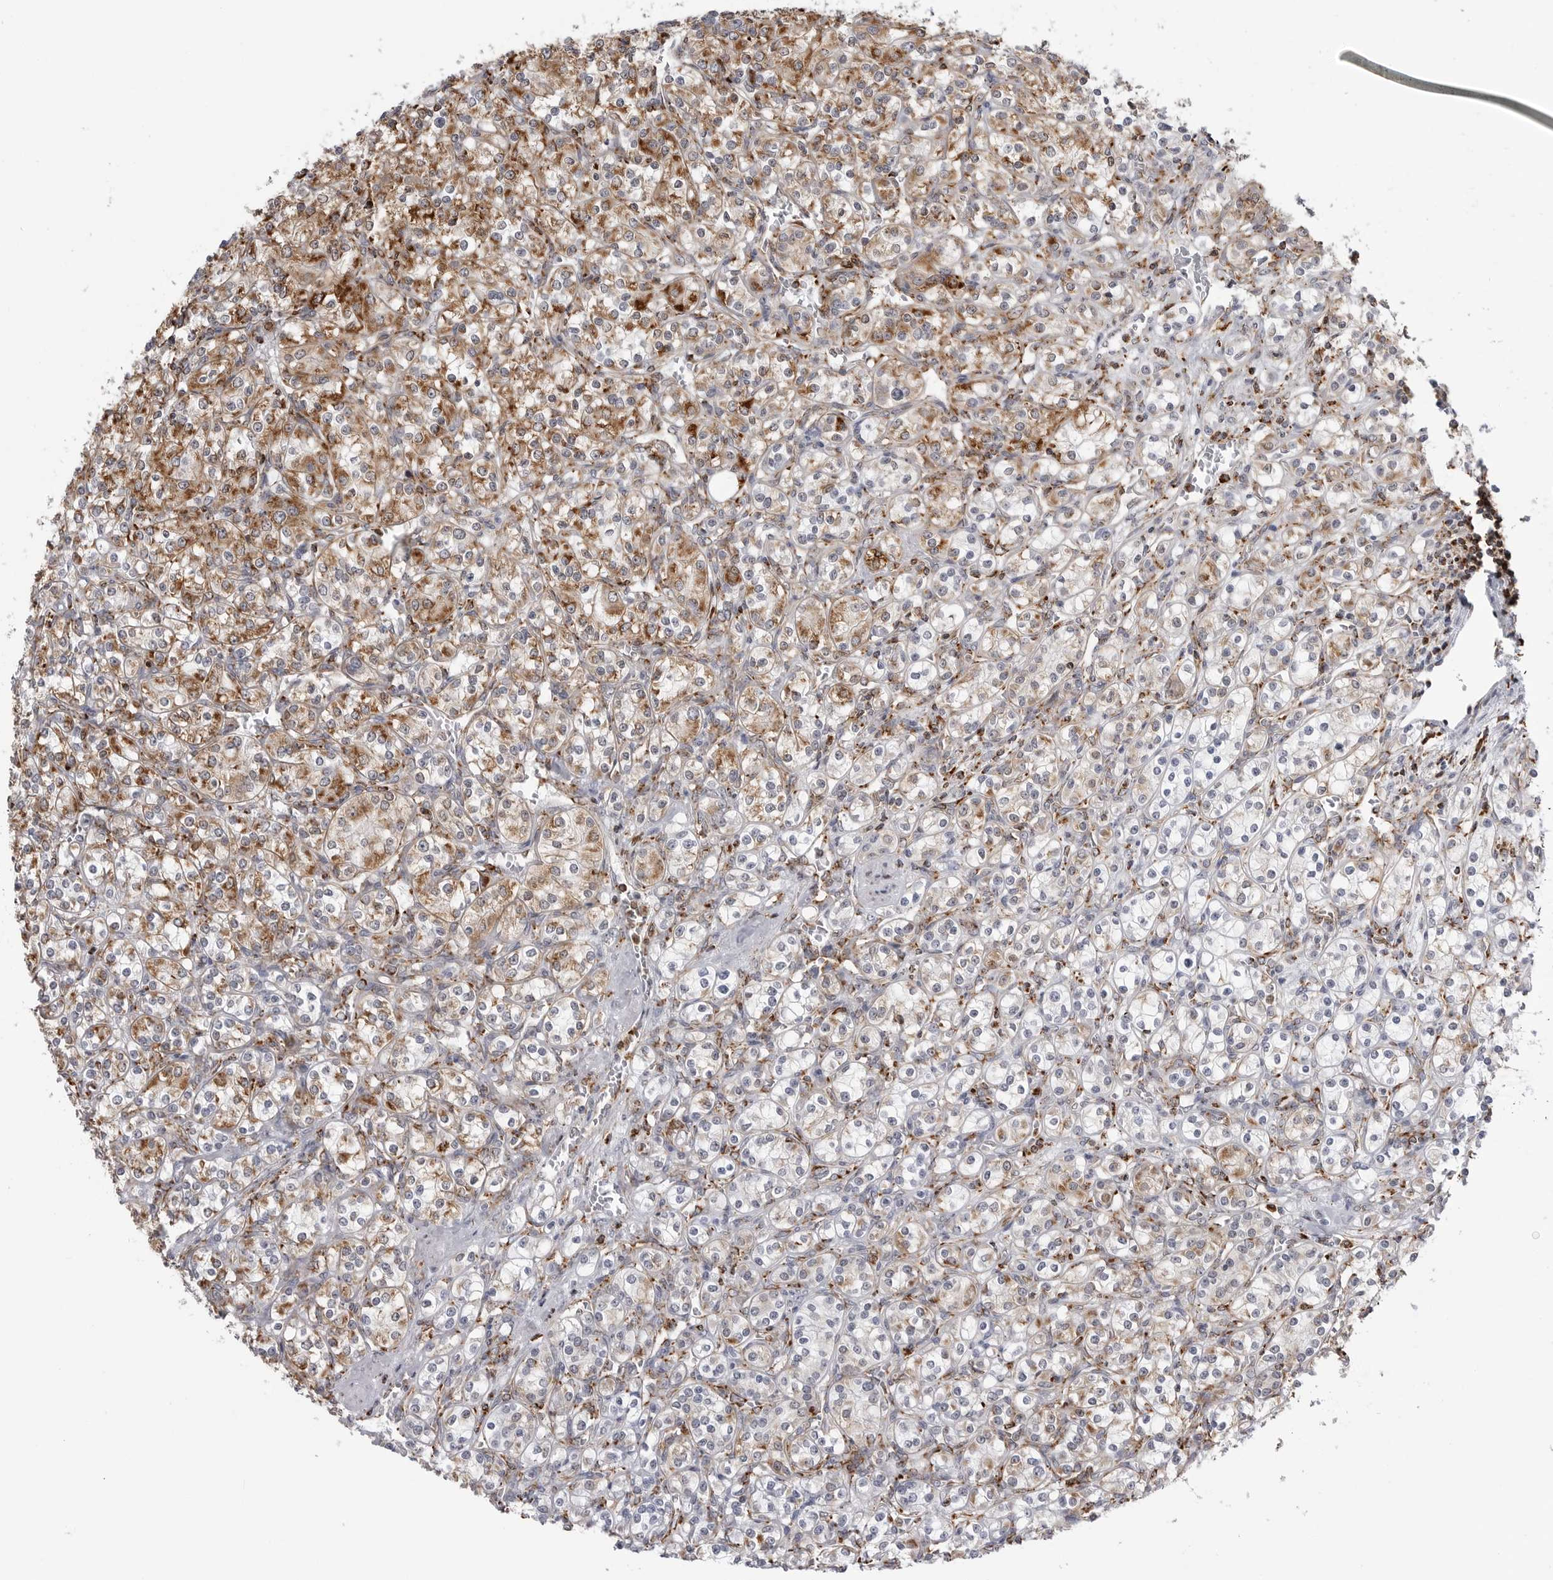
{"staining": {"intensity": "moderate", "quantity": ">75%", "location": "cytoplasmic/membranous"}, "tissue": "renal cancer", "cell_type": "Tumor cells", "image_type": "cancer", "snomed": [{"axis": "morphology", "description": "Adenocarcinoma, NOS"}, {"axis": "topography", "description": "Kidney"}], "caption": "Renal cancer (adenocarcinoma) tissue demonstrates moderate cytoplasmic/membranous positivity in approximately >75% of tumor cells Nuclei are stained in blue.", "gene": "COX5A", "patient": {"sex": "male", "age": 77}}